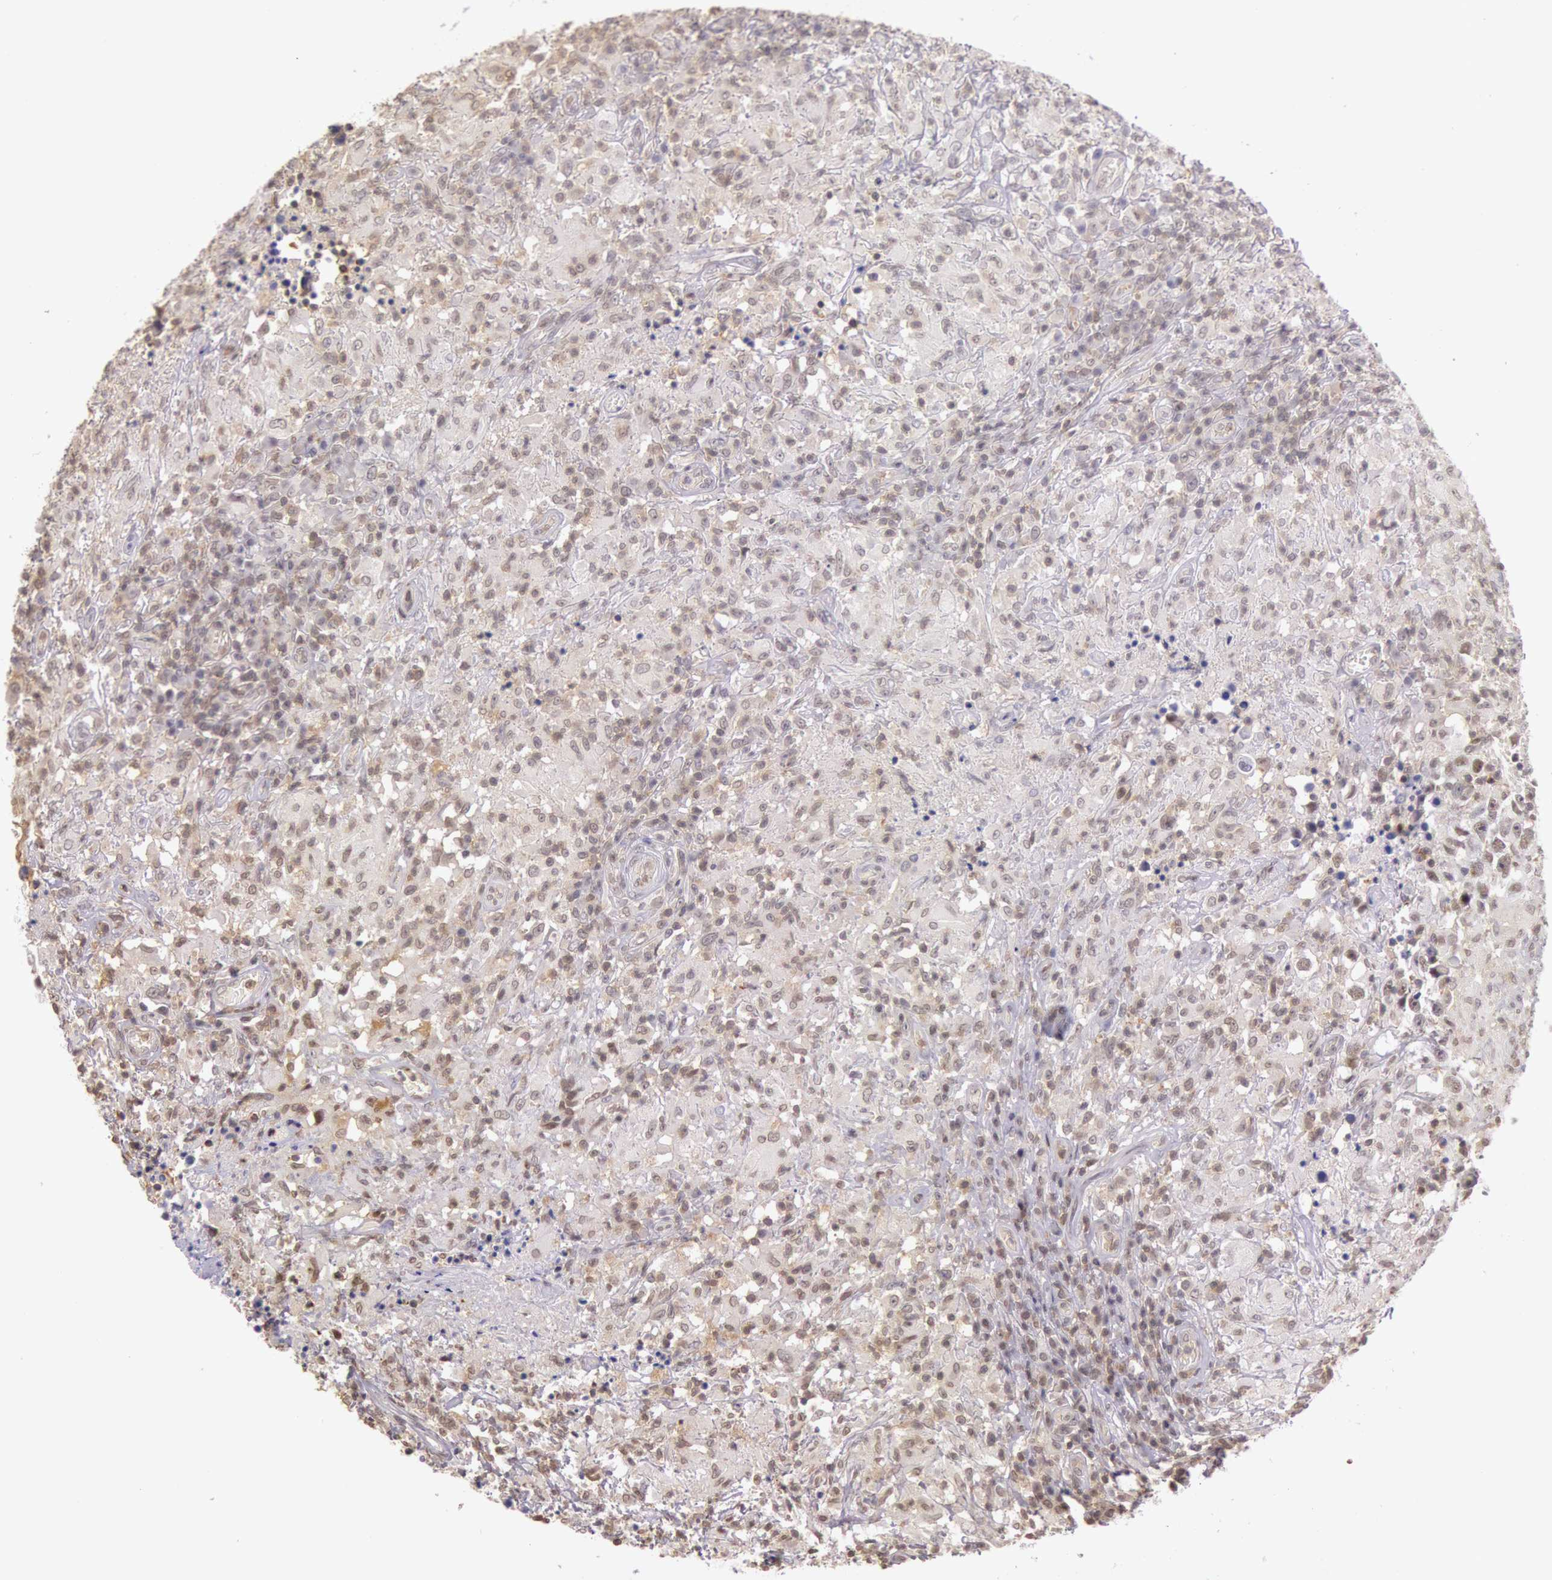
{"staining": {"intensity": "moderate", "quantity": "<25%", "location": "cytoplasmic/membranous,nuclear"}, "tissue": "testis cancer", "cell_type": "Tumor cells", "image_type": "cancer", "snomed": [{"axis": "morphology", "description": "Seminoma, NOS"}, {"axis": "topography", "description": "Testis"}], "caption": "Immunohistochemical staining of testis cancer demonstrates moderate cytoplasmic/membranous and nuclear protein staining in about <25% of tumor cells. The staining is performed using DAB brown chromogen to label protein expression. The nuclei are counter-stained blue using hematoxylin.", "gene": "HIF1A", "patient": {"sex": "male", "age": 34}}